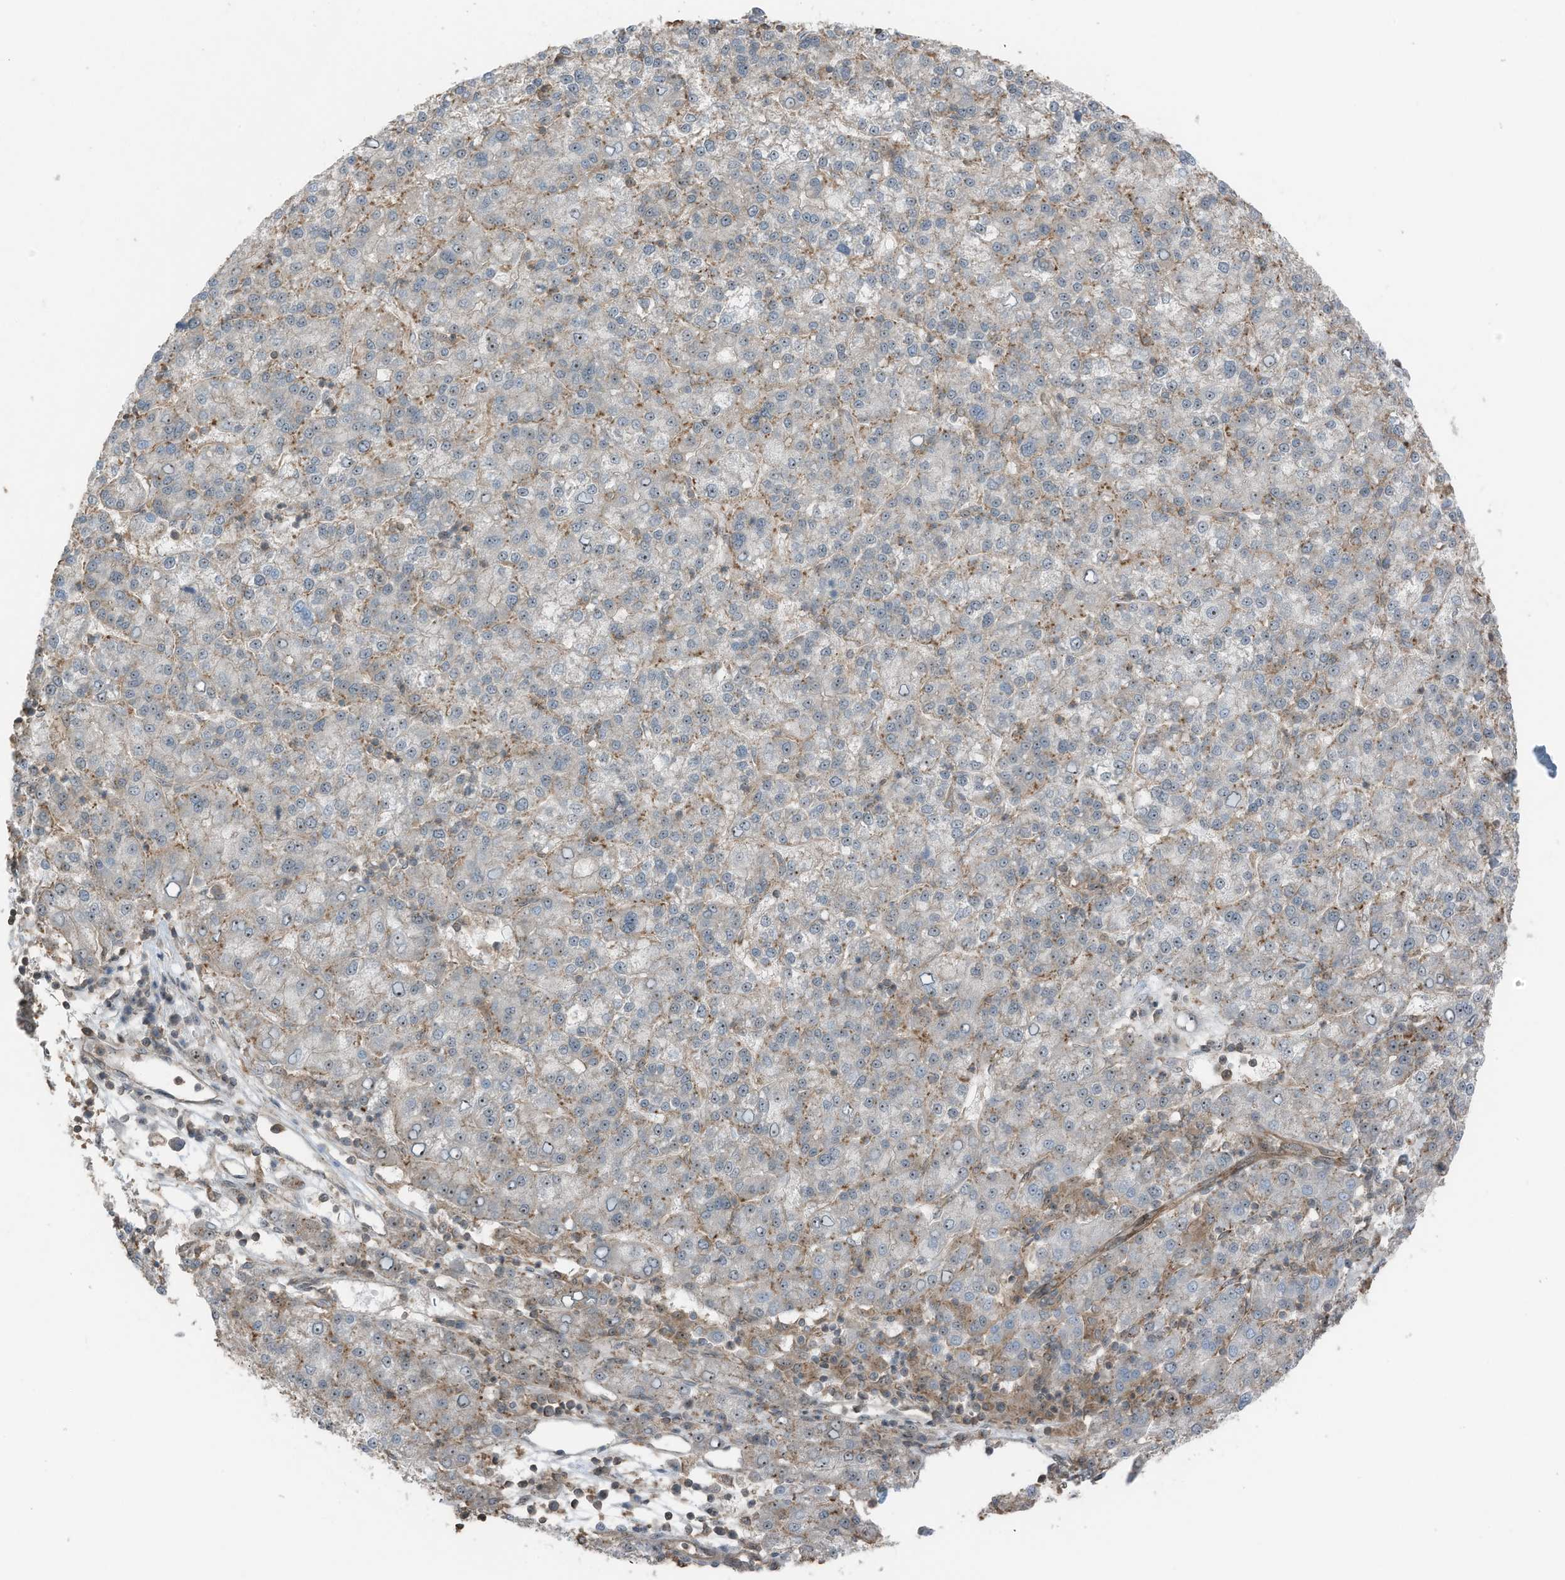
{"staining": {"intensity": "weak", "quantity": "25%-75%", "location": "nuclear"}, "tissue": "liver cancer", "cell_type": "Tumor cells", "image_type": "cancer", "snomed": [{"axis": "morphology", "description": "Carcinoma, Hepatocellular, NOS"}, {"axis": "topography", "description": "Liver"}], "caption": "Human liver cancer (hepatocellular carcinoma) stained with a brown dye reveals weak nuclear positive expression in approximately 25%-75% of tumor cells.", "gene": "UTP3", "patient": {"sex": "female", "age": 58}}